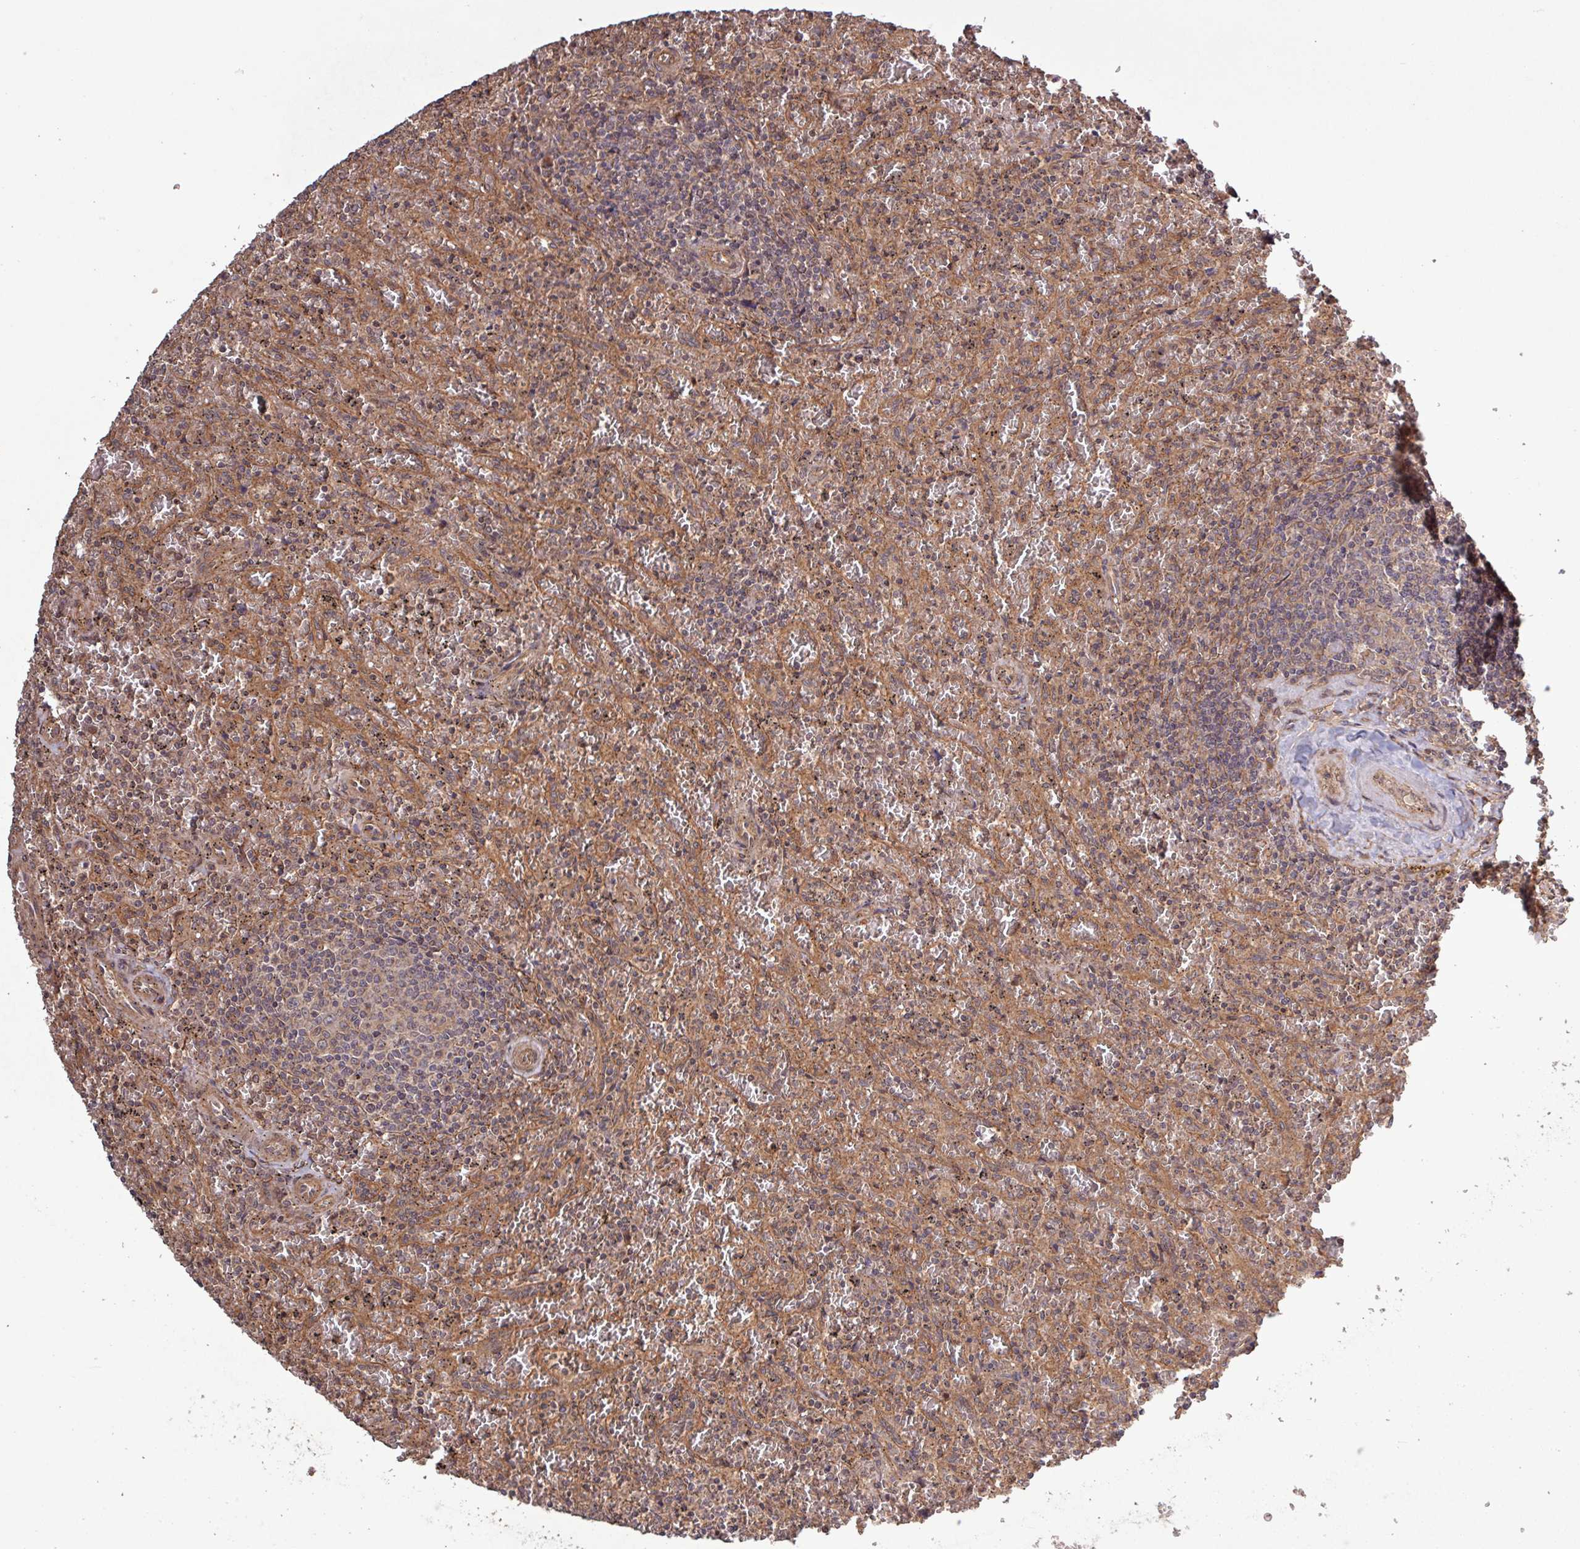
{"staining": {"intensity": "weak", "quantity": "<25%", "location": "cytoplasmic/membranous"}, "tissue": "lymphoma", "cell_type": "Tumor cells", "image_type": "cancer", "snomed": [{"axis": "morphology", "description": "Malignant lymphoma, non-Hodgkin's type, Low grade"}, {"axis": "topography", "description": "Spleen"}], "caption": "Human low-grade malignant lymphoma, non-Hodgkin's type stained for a protein using immunohistochemistry (IHC) displays no positivity in tumor cells.", "gene": "TRABD2A", "patient": {"sex": "female", "age": 64}}